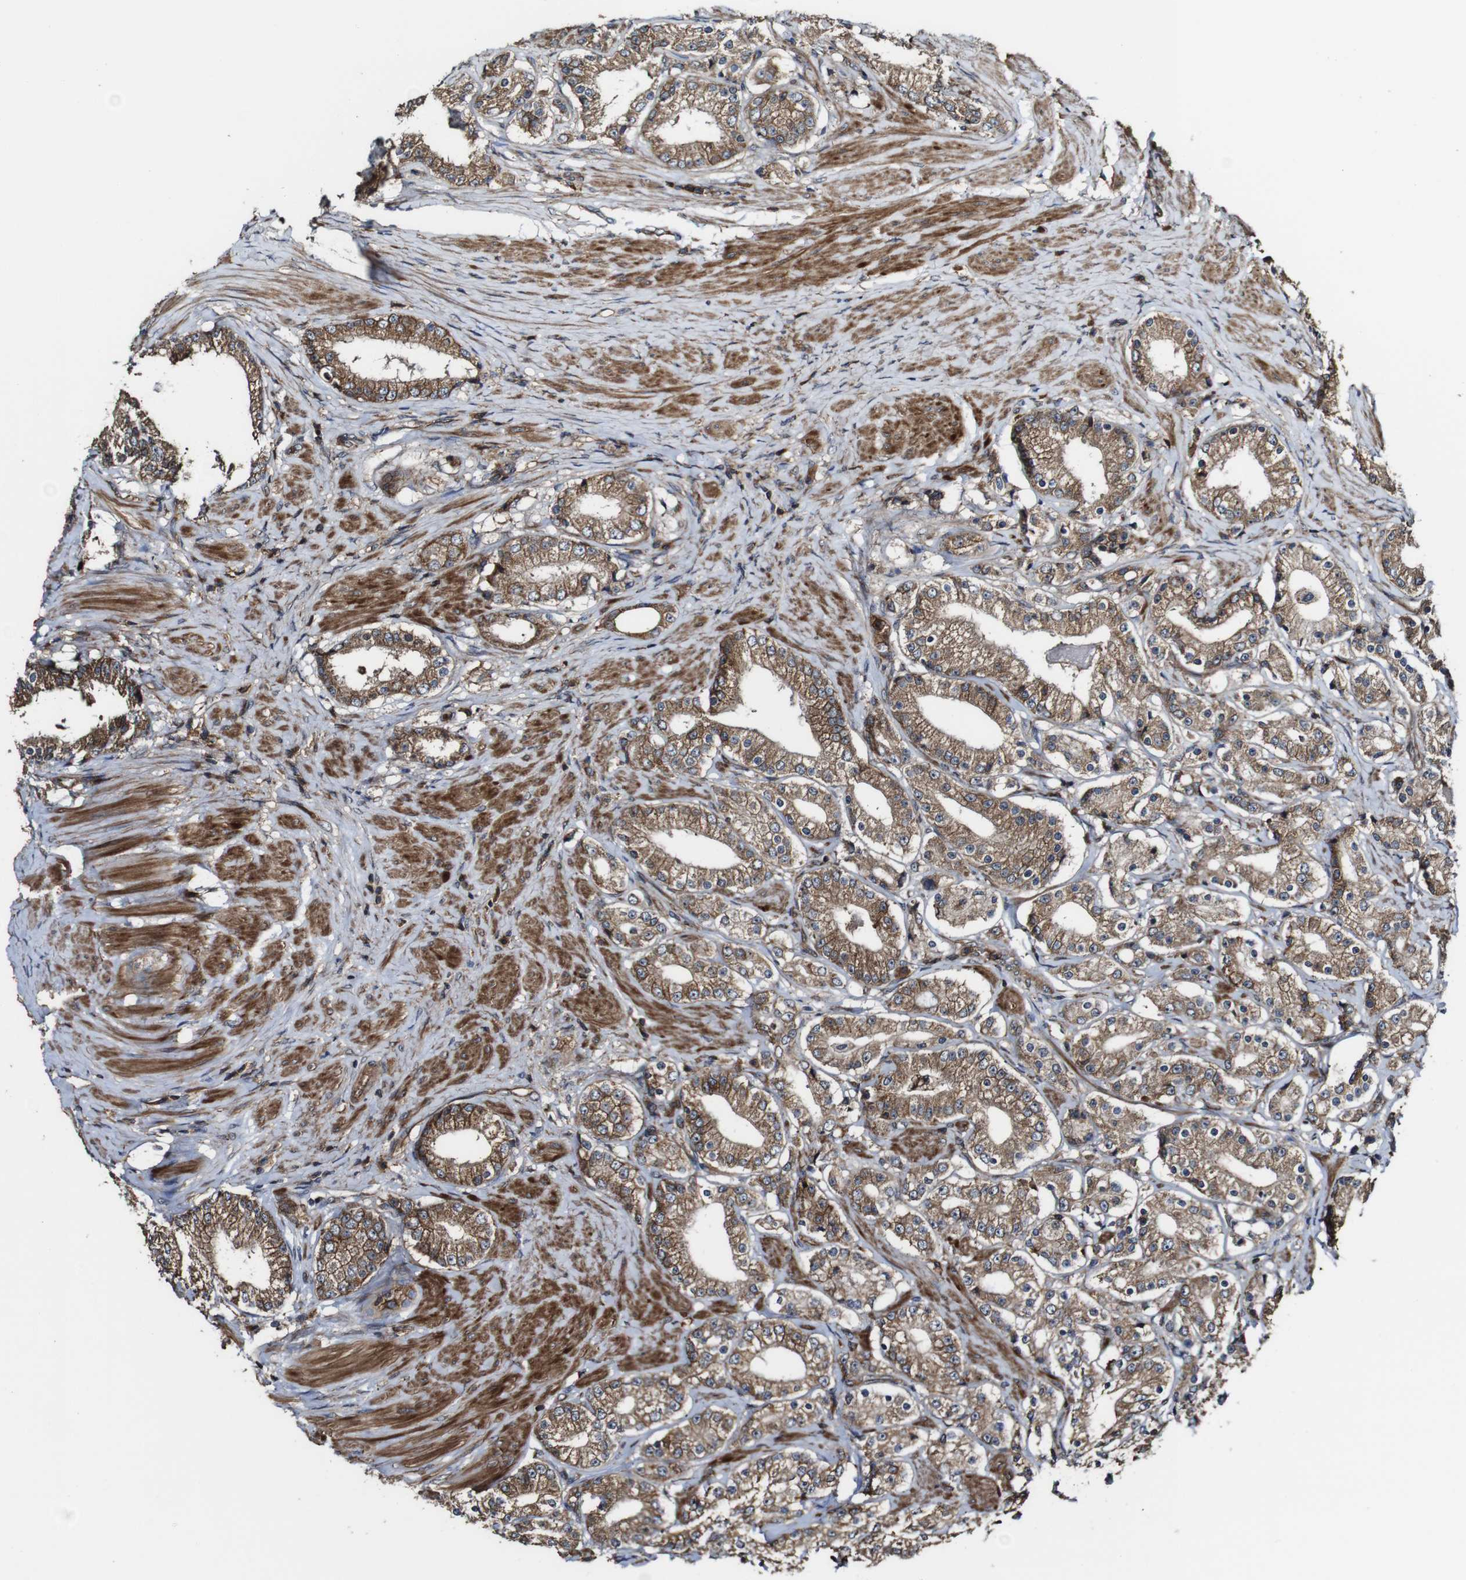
{"staining": {"intensity": "moderate", "quantity": ">75%", "location": "cytoplasmic/membranous"}, "tissue": "prostate cancer", "cell_type": "Tumor cells", "image_type": "cancer", "snomed": [{"axis": "morphology", "description": "Adenocarcinoma, Low grade"}, {"axis": "topography", "description": "Prostate"}], "caption": "High-power microscopy captured an IHC image of prostate cancer (adenocarcinoma (low-grade)), revealing moderate cytoplasmic/membranous expression in about >75% of tumor cells.", "gene": "TNIK", "patient": {"sex": "male", "age": 63}}